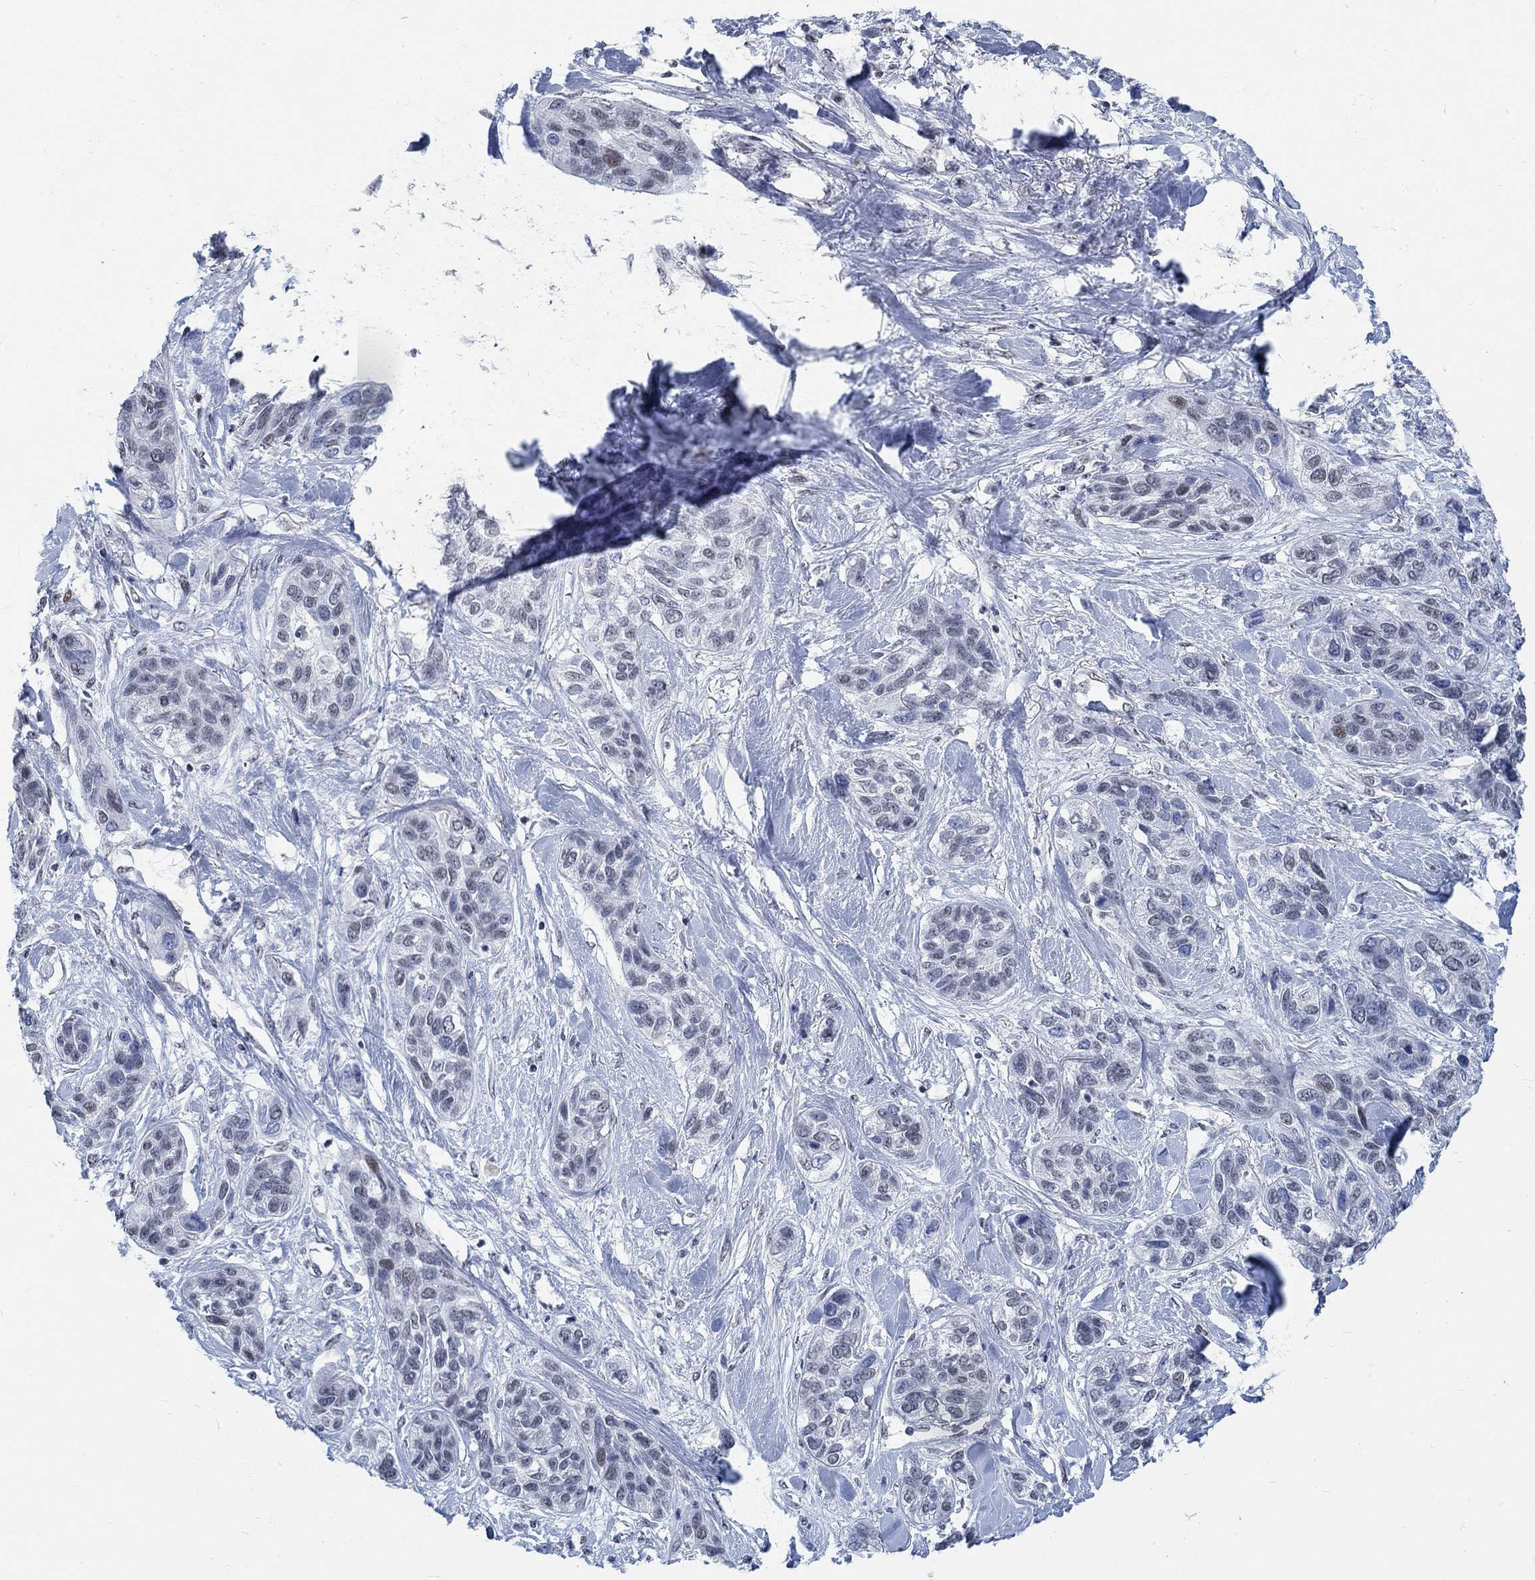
{"staining": {"intensity": "negative", "quantity": "none", "location": "none"}, "tissue": "lung cancer", "cell_type": "Tumor cells", "image_type": "cancer", "snomed": [{"axis": "morphology", "description": "Squamous cell carcinoma, NOS"}, {"axis": "topography", "description": "Lung"}], "caption": "This is an immunohistochemistry (IHC) histopathology image of human lung cancer (squamous cell carcinoma). There is no staining in tumor cells.", "gene": "KCNH8", "patient": {"sex": "female", "age": 70}}